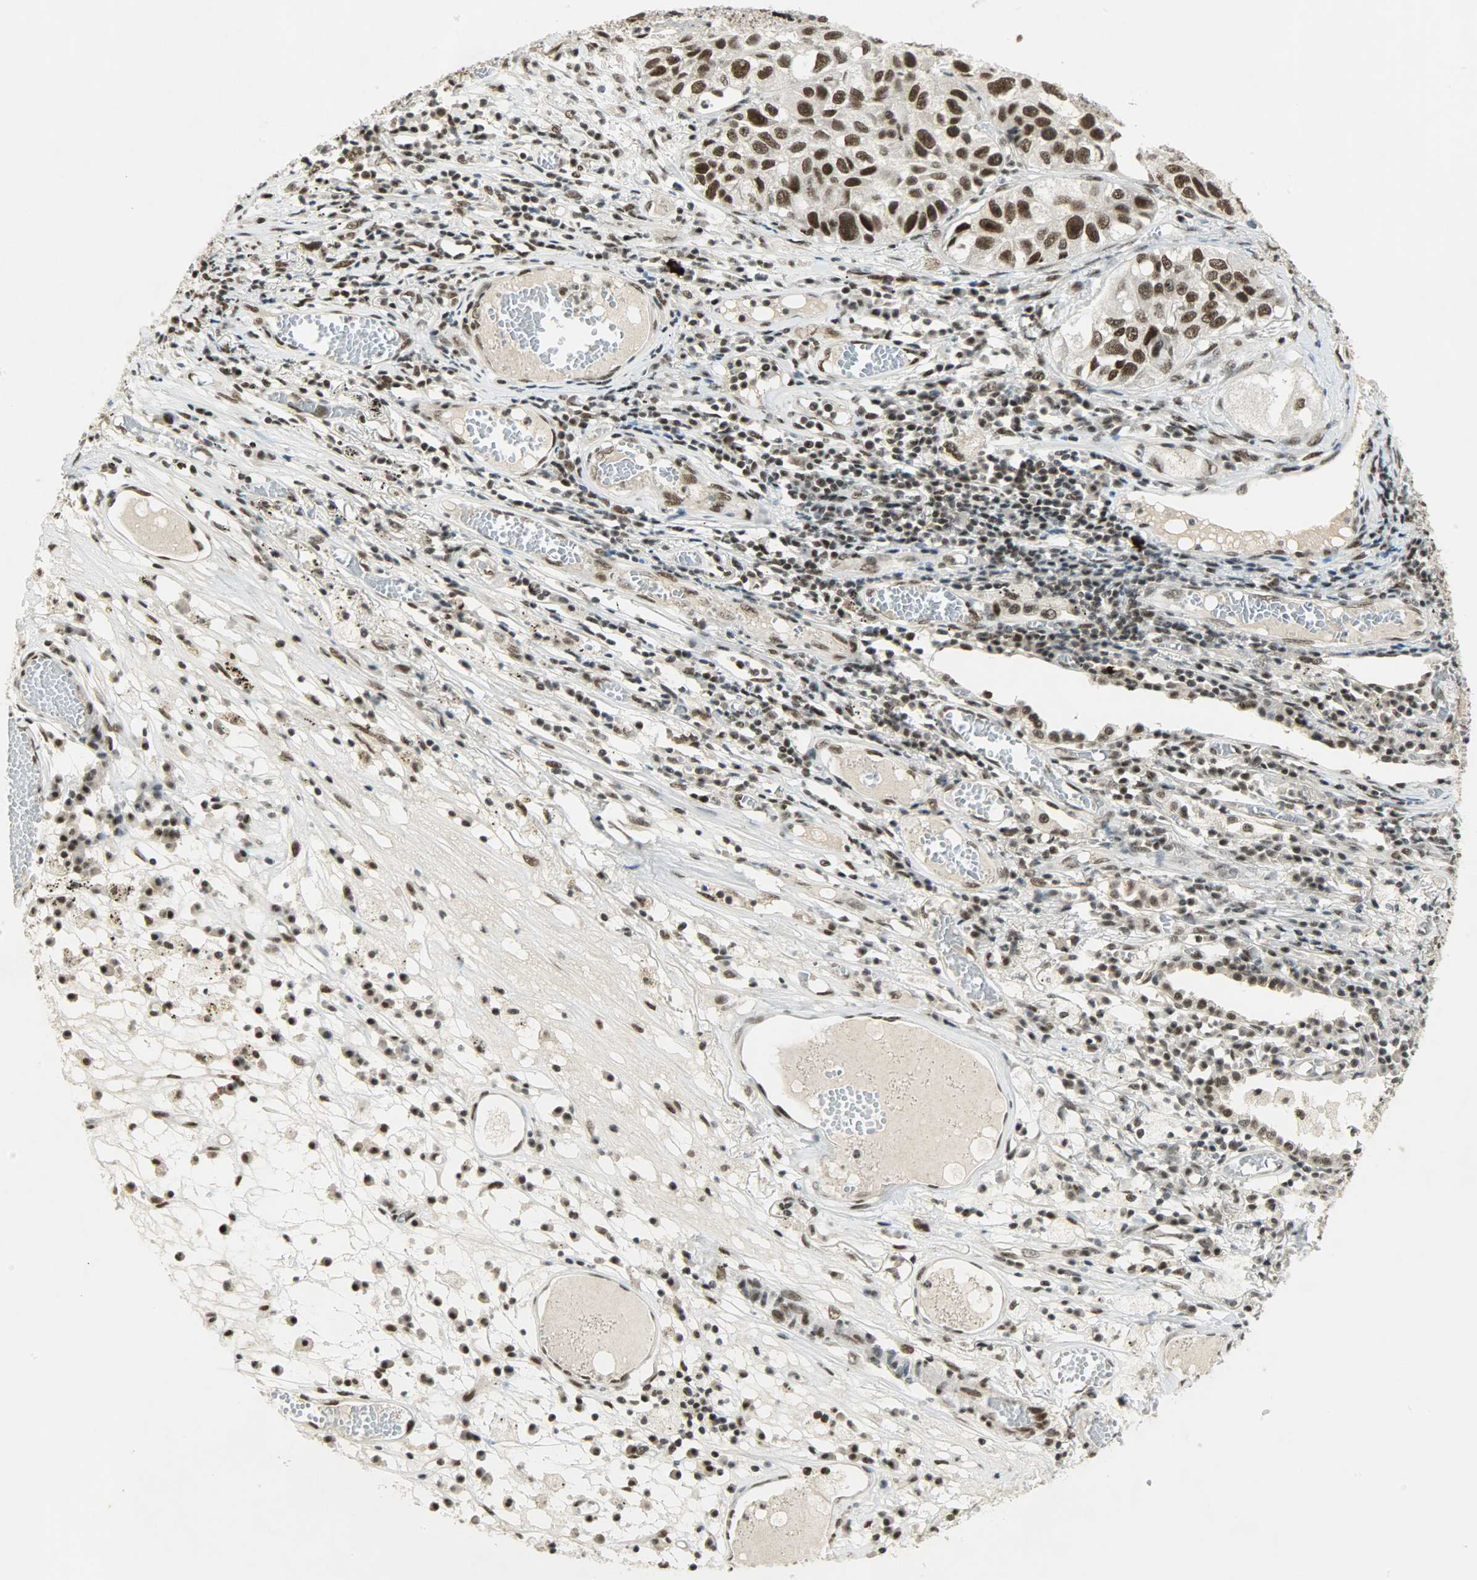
{"staining": {"intensity": "strong", "quantity": ">75%", "location": "nuclear"}, "tissue": "lung cancer", "cell_type": "Tumor cells", "image_type": "cancer", "snomed": [{"axis": "morphology", "description": "Squamous cell carcinoma, NOS"}, {"axis": "topography", "description": "Lung"}], "caption": "This is an image of immunohistochemistry staining of squamous cell carcinoma (lung), which shows strong positivity in the nuclear of tumor cells.", "gene": "SUGP1", "patient": {"sex": "male", "age": 71}}